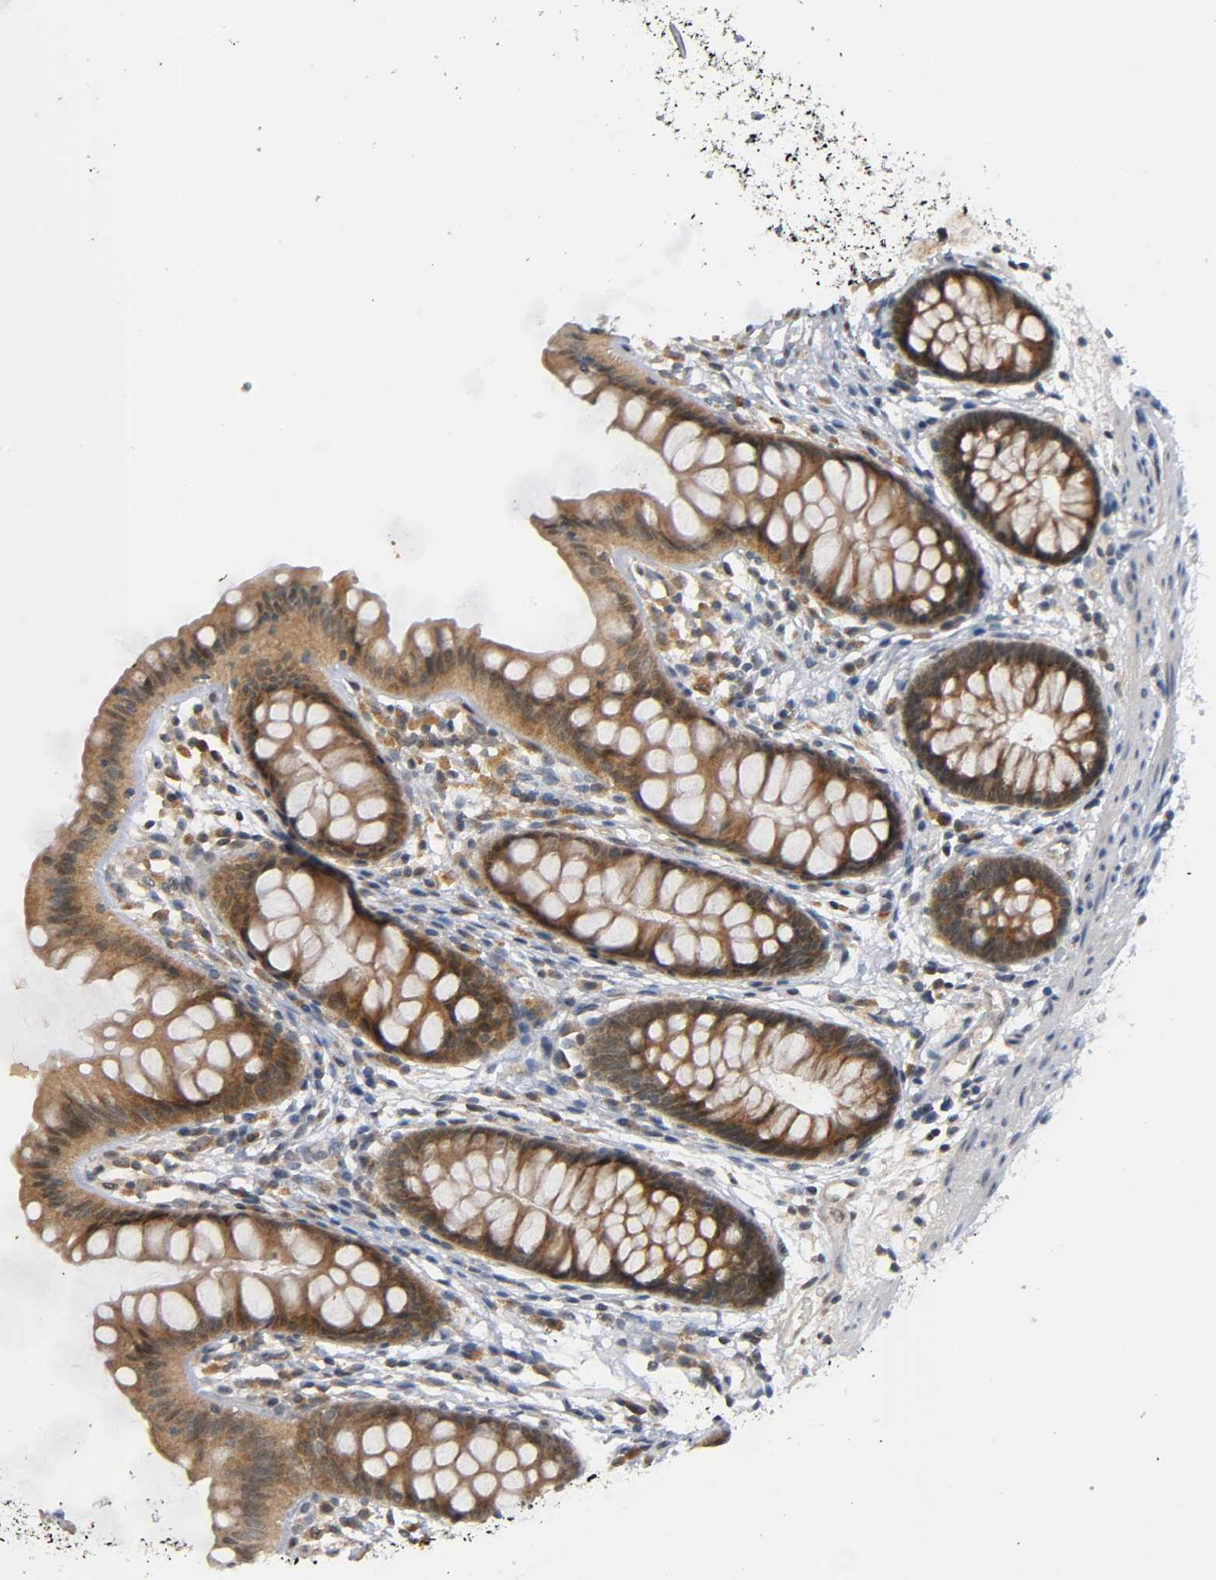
{"staining": {"intensity": "negative", "quantity": "none", "location": "none"}, "tissue": "colon", "cell_type": "Endothelial cells", "image_type": "normal", "snomed": [{"axis": "morphology", "description": "Normal tissue, NOS"}, {"axis": "topography", "description": "Smooth muscle"}, {"axis": "topography", "description": "Colon"}], "caption": "Image shows no protein staining in endothelial cells of benign colon. The staining was performed using DAB (3,3'-diaminobenzidine) to visualize the protein expression in brown, while the nuclei were stained in blue with hematoxylin (Magnification: 20x).", "gene": "MAPK8", "patient": {"sex": "male", "age": 67}}